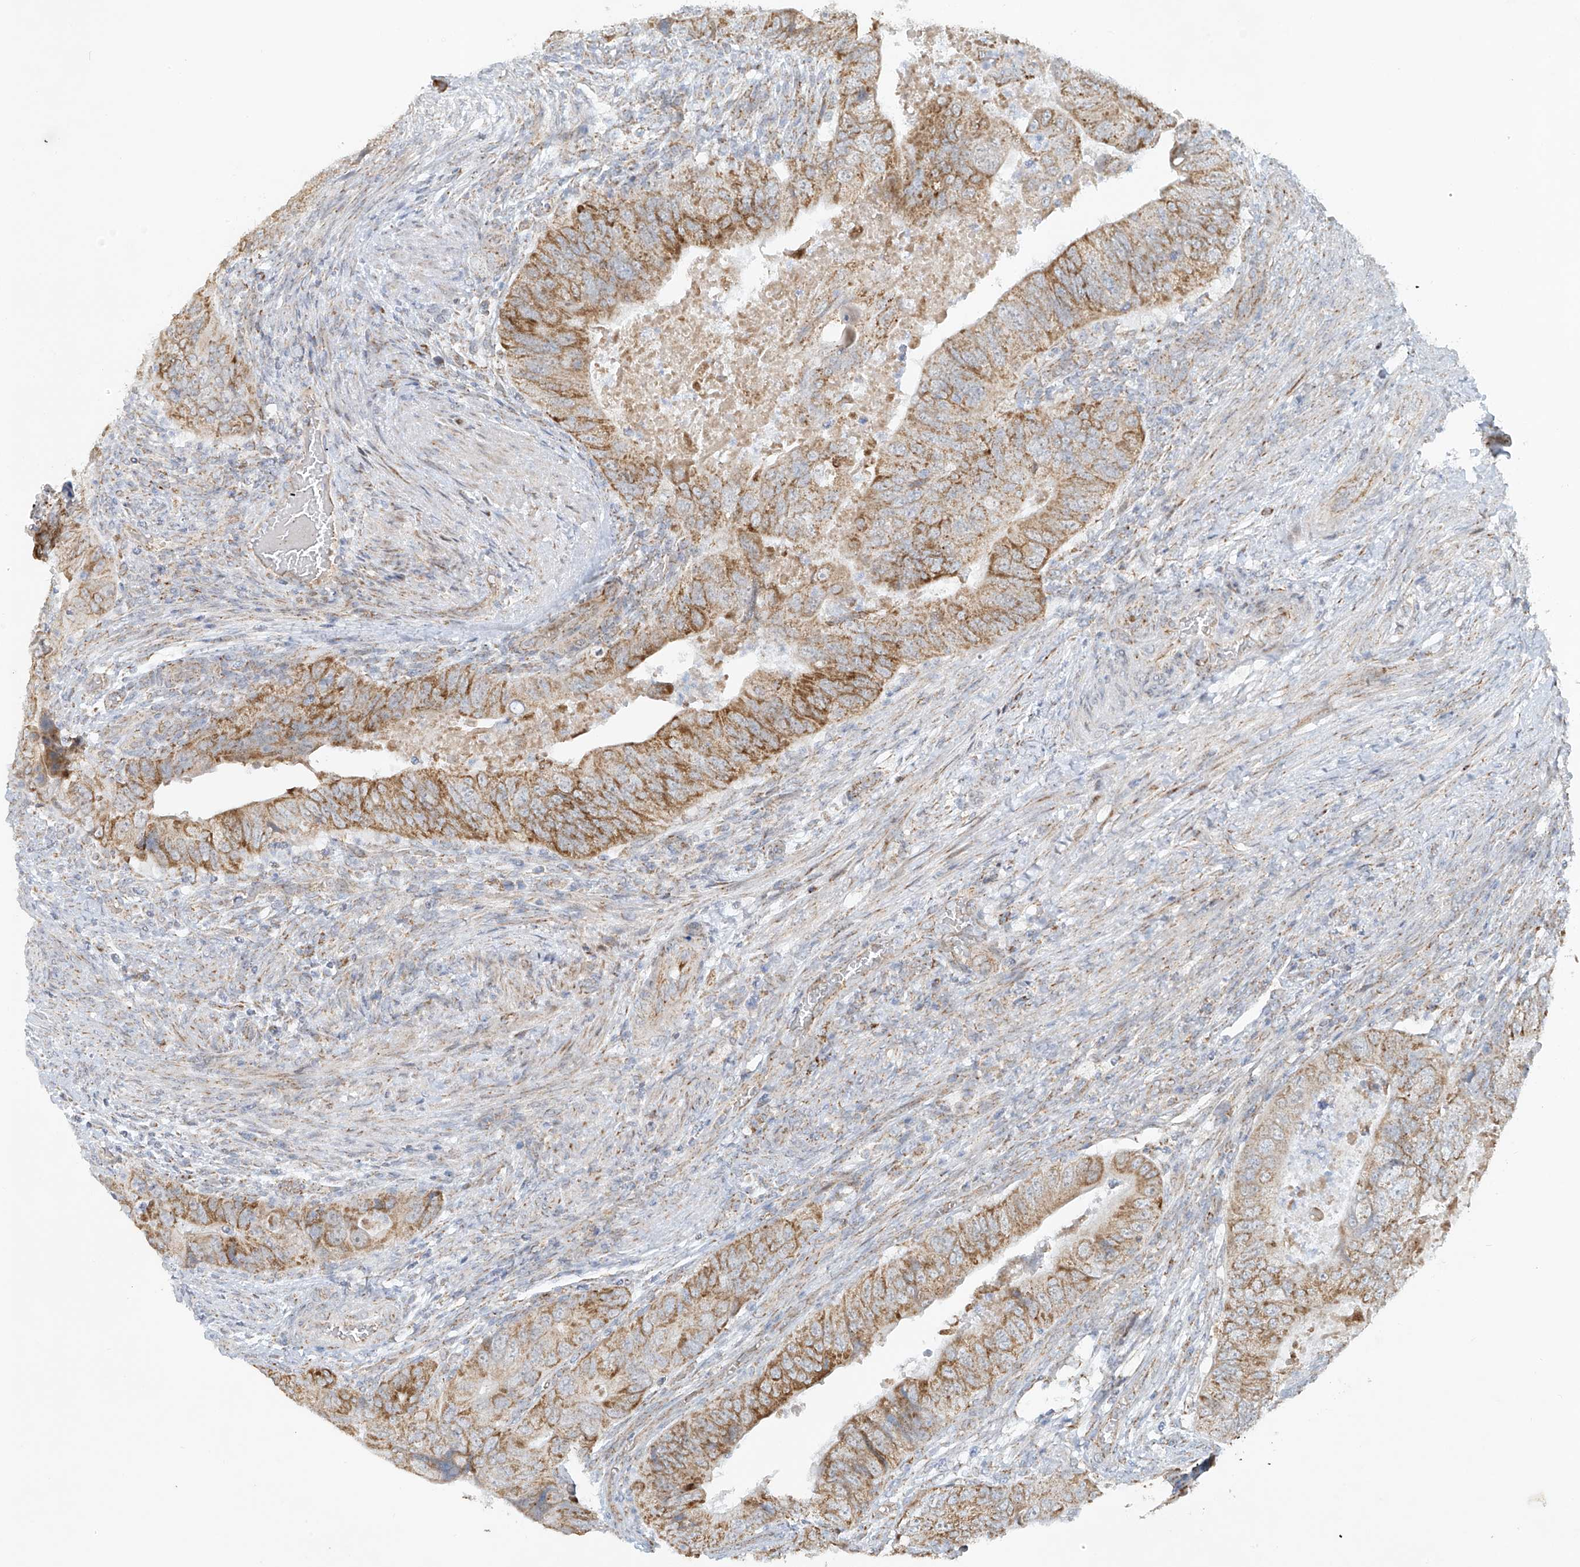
{"staining": {"intensity": "moderate", "quantity": ">75%", "location": "cytoplasmic/membranous"}, "tissue": "colorectal cancer", "cell_type": "Tumor cells", "image_type": "cancer", "snomed": [{"axis": "morphology", "description": "Adenocarcinoma, NOS"}, {"axis": "topography", "description": "Rectum"}], "caption": "A medium amount of moderate cytoplasmic/membranous staining is seen in about >75% of tumor cells in adenocarcinoma (colorectal) tissue.", "gene": "SMDT1", "patient": {"sex": "male", "age": 63}}